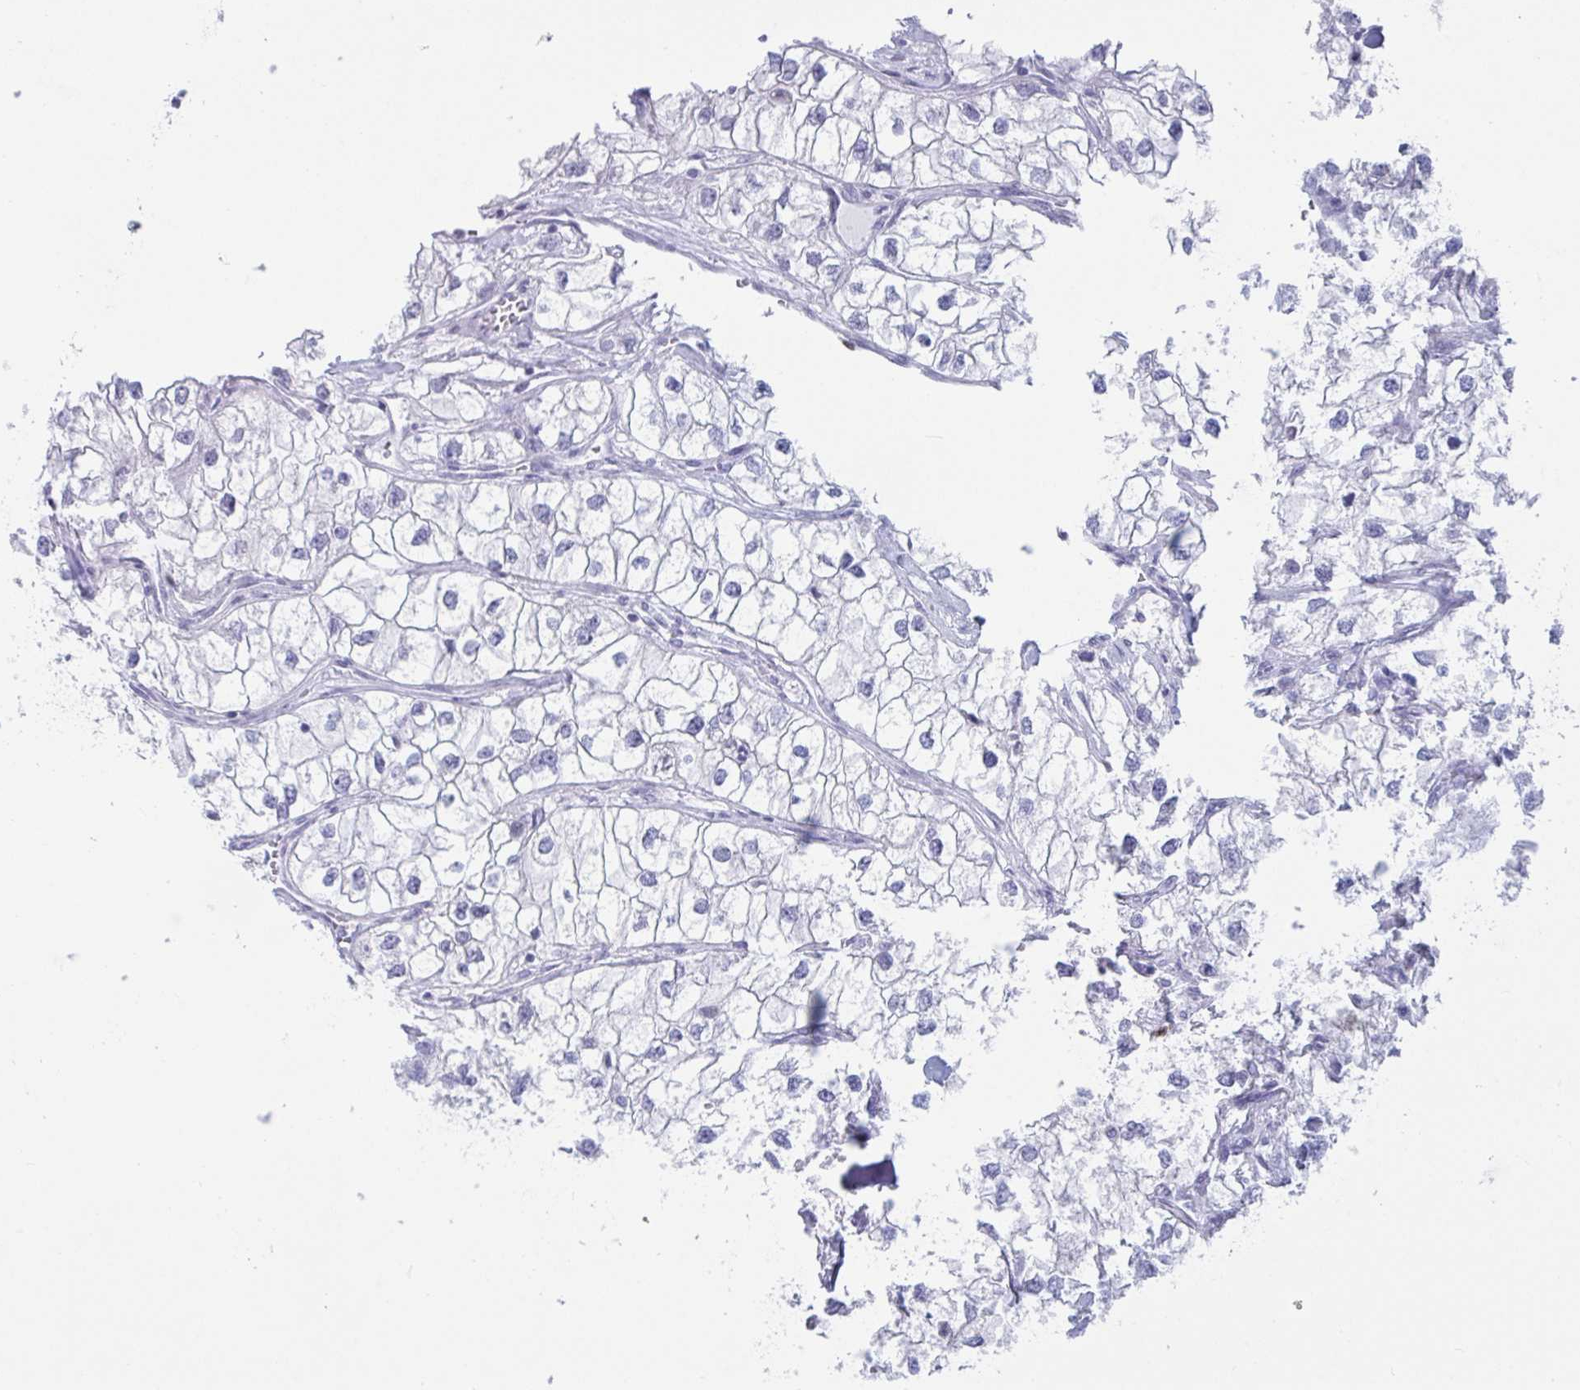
{"staining": {"intensity": "negative", "quantity": "none", "location": "none"}, "tissue": "renal cancer", "cell_type": "Tumor cells", "image_type": "cancer", "snomed": [{"axis": "morphology", "description": "Adenocarcinoma, NOS"}, {"axis": "topography", "description": "Kidney"}], "caption": "Immunohistochemical staining of human renal cancer shows no significant positivity in tumor cells.", "gene": "CYP4F11", "patient": {"sex": "male", "age": 59}}